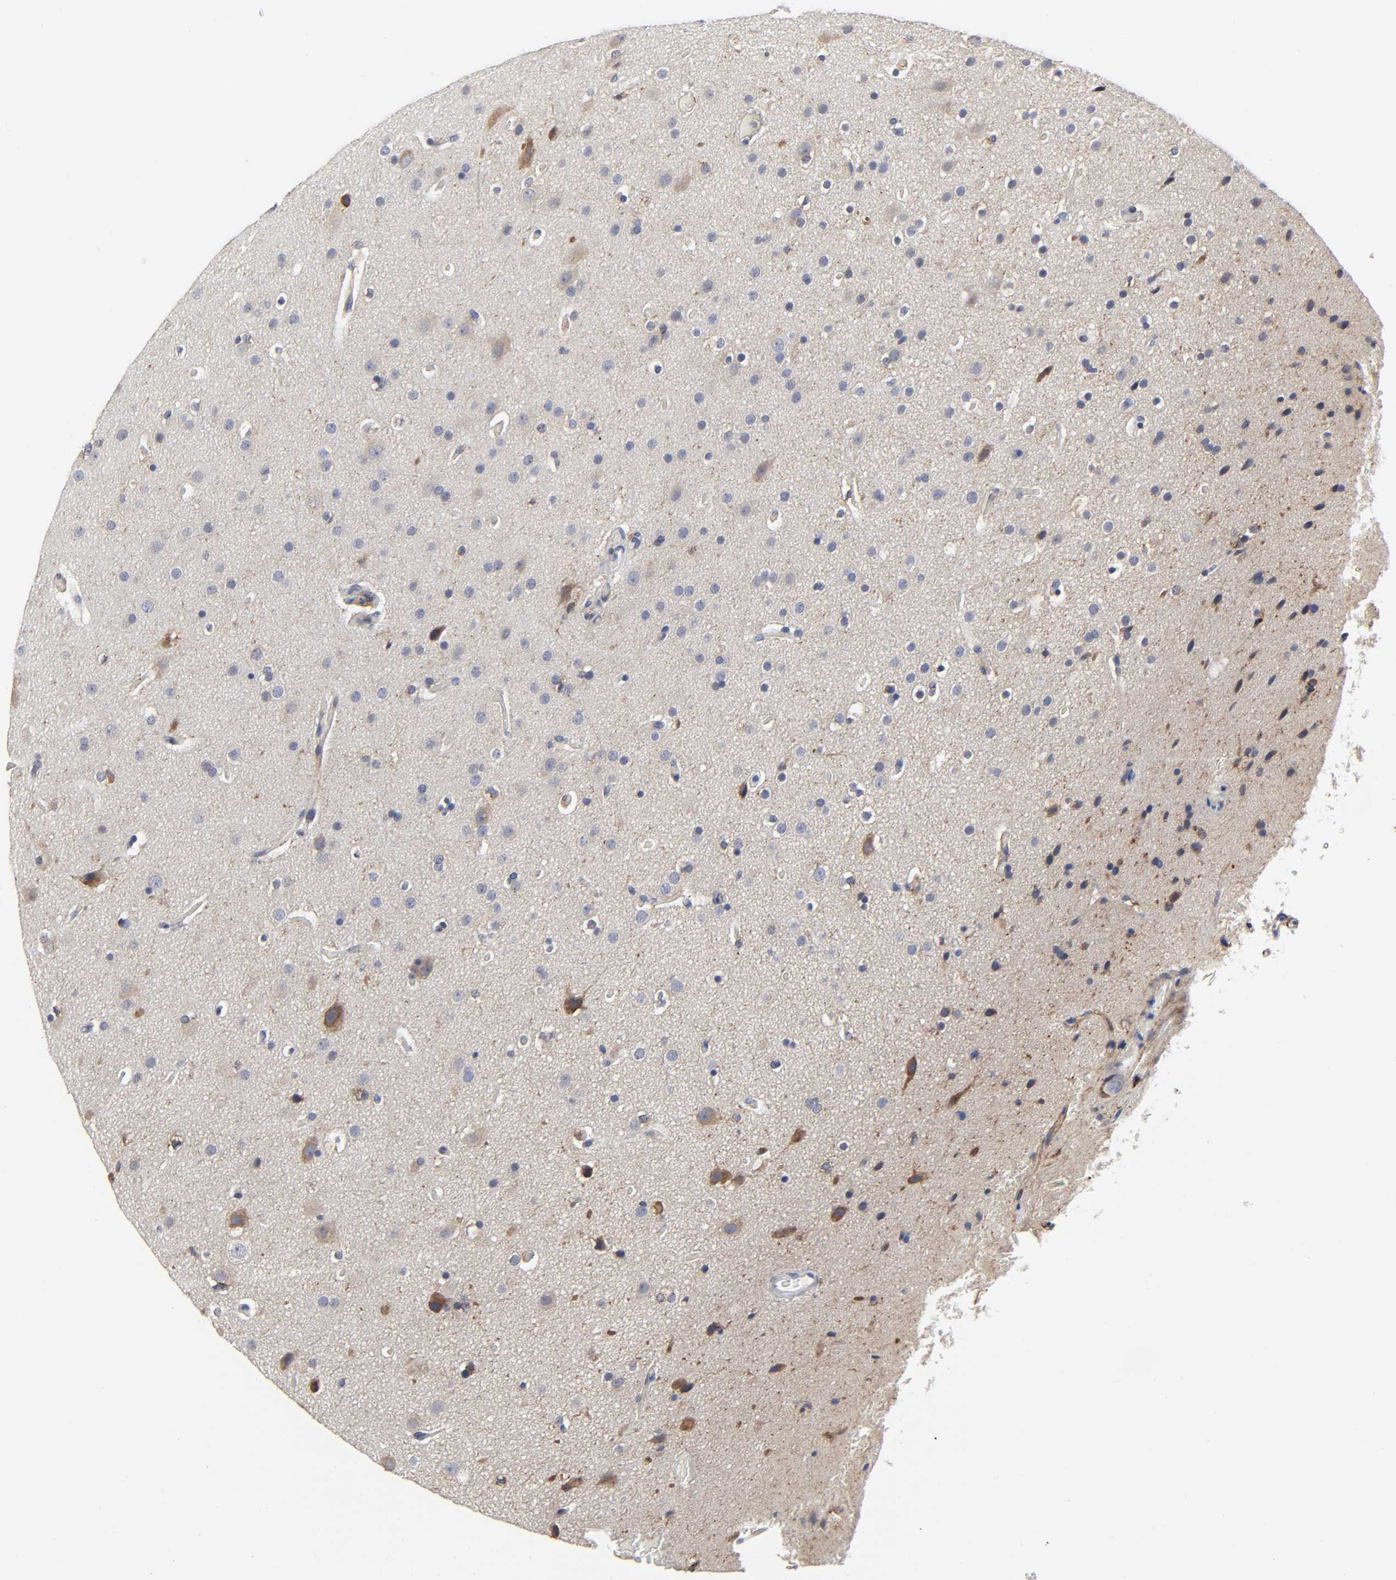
{"staining": {"intensity": "moderate", "quantity": "25%-75%", "location": "cytoplasmic/membranous"}, "tissue": "glioma", "cell_type": "Tumor cells", "image_type": "cancer", "snomed": [{"axis": "morphology", "description": "Glioma, malignant, Low grade"}, {"axis": "topography", "description": "Cerebral cortex"}], "caption": "A medium amount of moderate cytoplasmic/membranous positivity is identified in about 25%-75% of tumor cells in malignant glioma (low-grade) tissue.", "gene": "LRP1", "patient": {"sex": "female", "age": 47}}